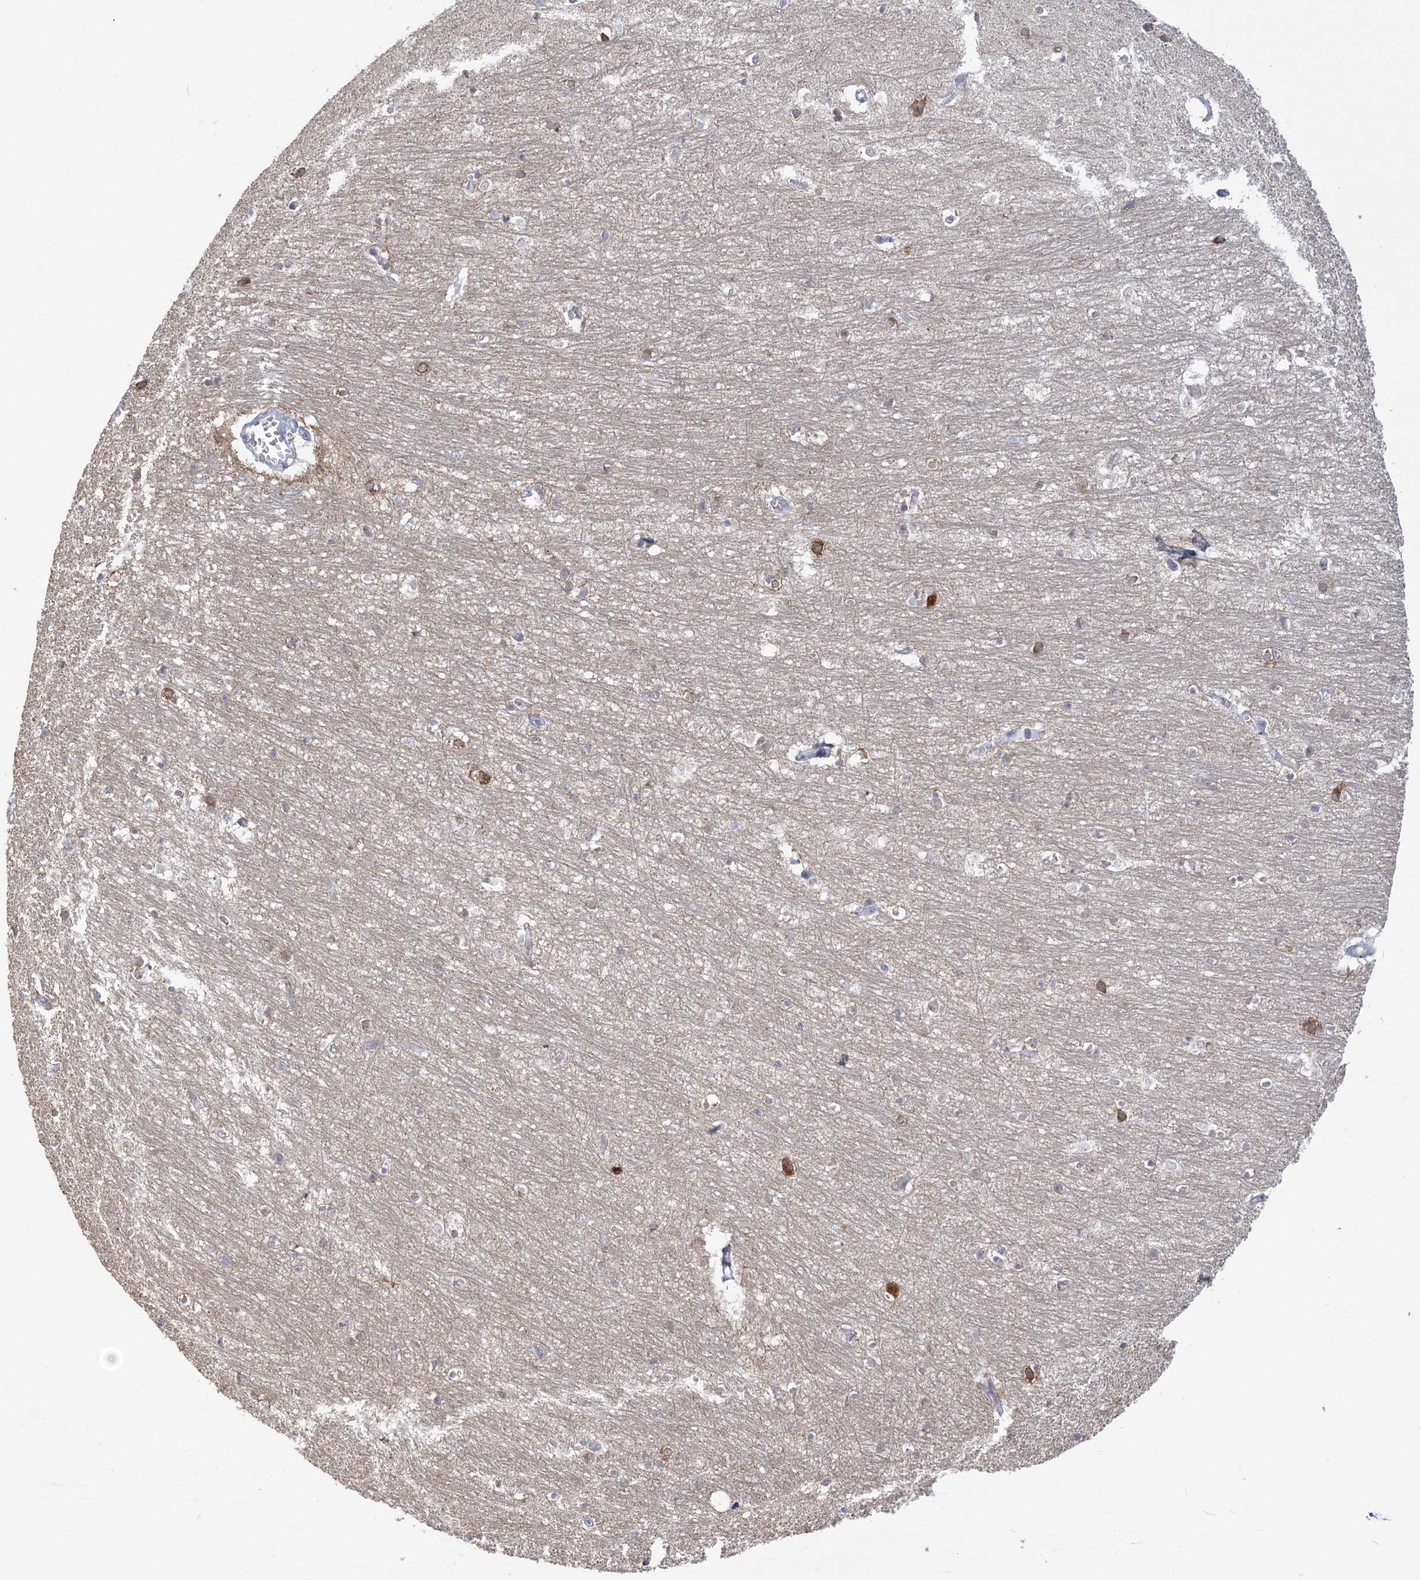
{"staining": {"intensity": "negative", "quantity": "none", "location": "none"}, "tissue": "hippocampus", "cell_type": "Glial cells", "image_type": "normal", "snomed": [{"axis": "morphology", "description": "Normal tissue, NOS"}, {"axis": "topography", "description": "Hippocampus"}], "caption": "An immunohistochemistry (IHC) photomicrograph of unremarkable hippocampus is shown. There is no staining in glial cells of hippocampus.", "gene": "FARSB", "patient": {"sex": "female", "age": 64}}